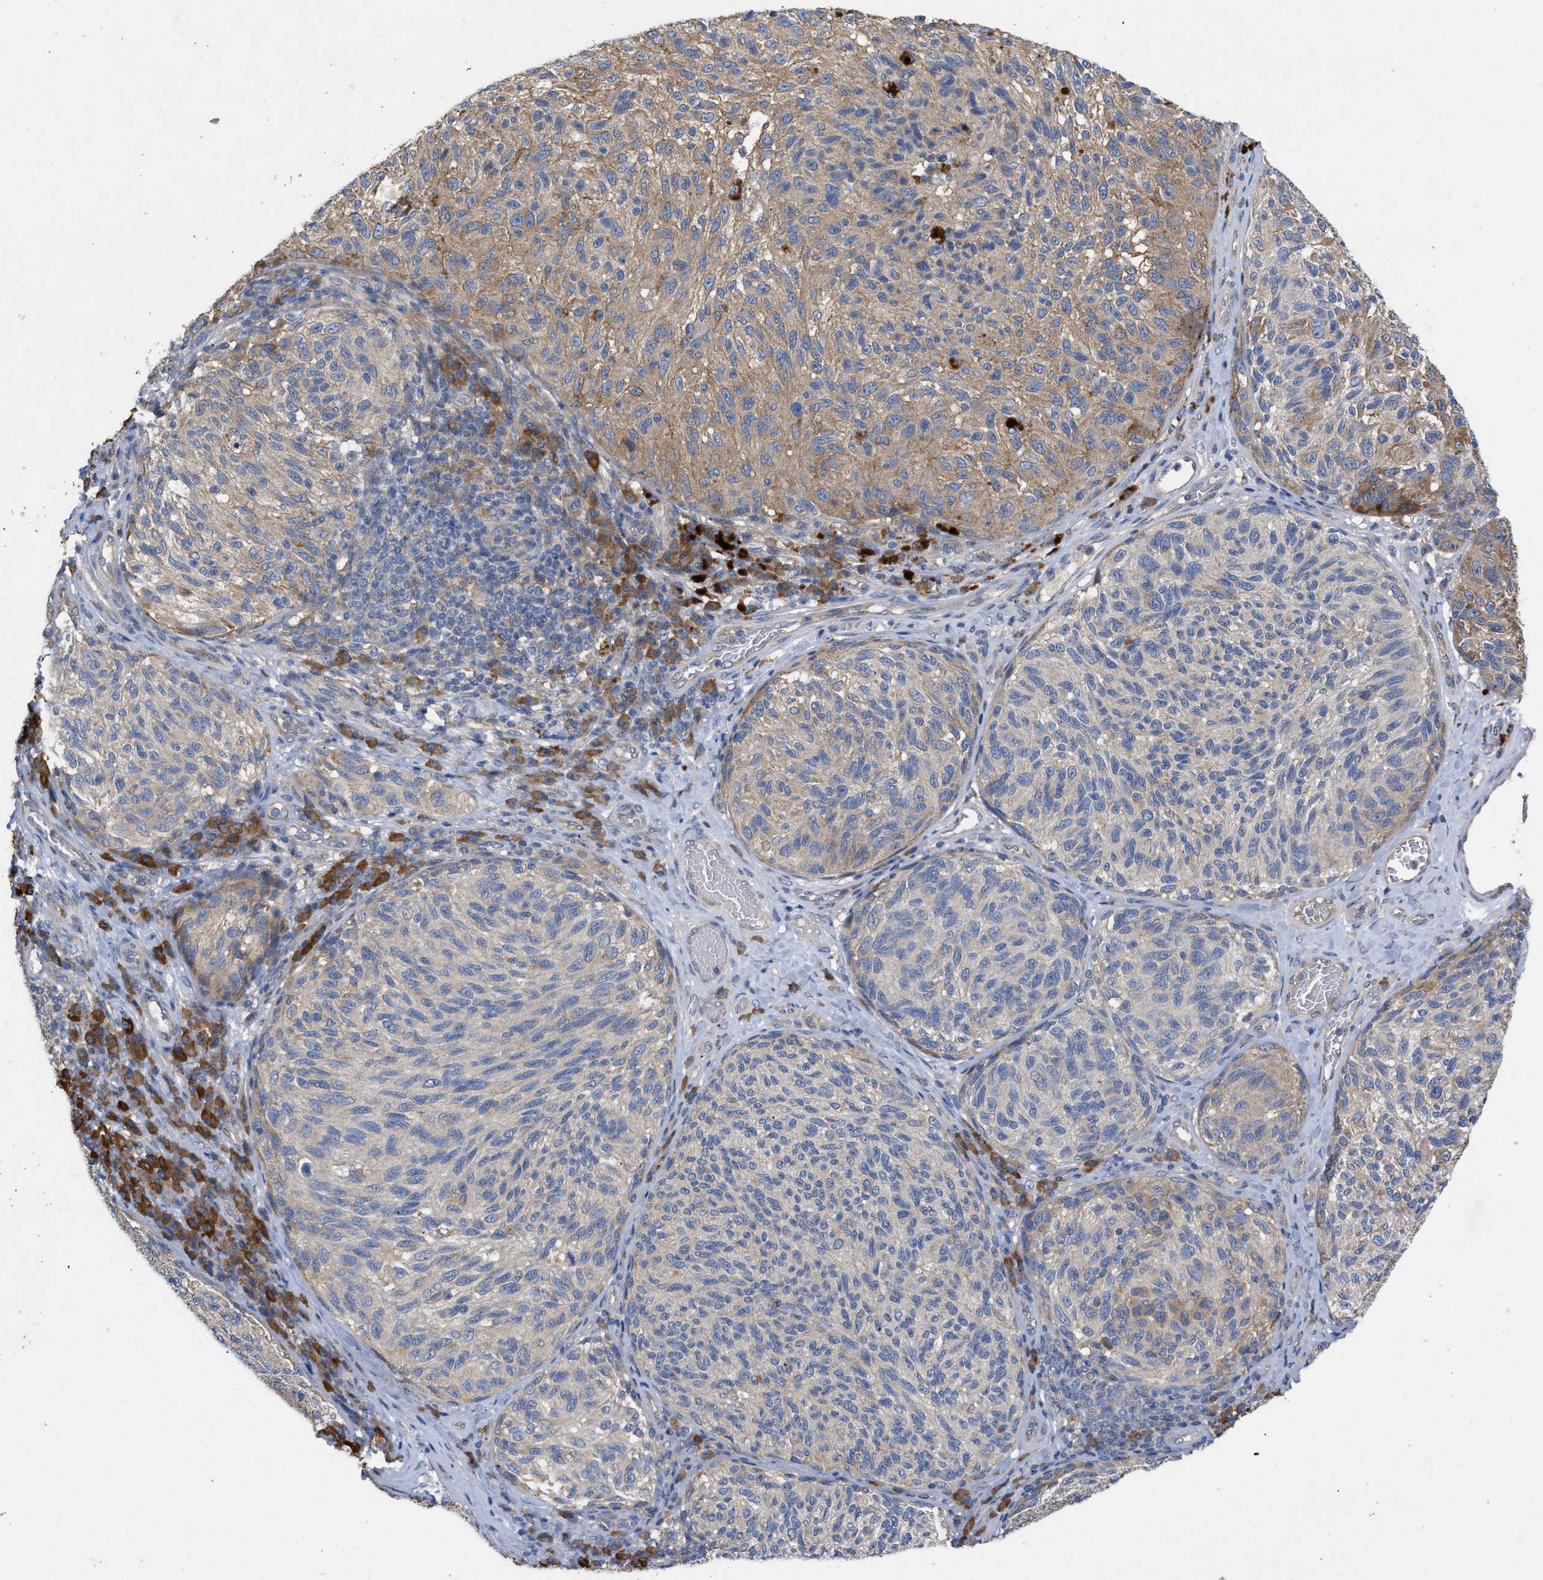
{"staining": {"intensity": "moderate", "quantity": ">75%", "location": "cytoplasmic/membranous"}, "tissue": "melanoma", "cell_type": "Tumor cells", "image_type": "cancer", "snomed": [{"axis": "morphology", "description": "Malignant melanoma, NOS"}, {"axis": "topography", "description": "Skin"}], "caption": "Immunohistochemistry micrograph of human malignant melanoma stained for a protein (brown), which reveals medium levels of moderate cytoplasmic/membranous positivity in about >75% of tumor cells.", "gene": "TMEM131", "patient": {"sex": "female", "age": 73}}